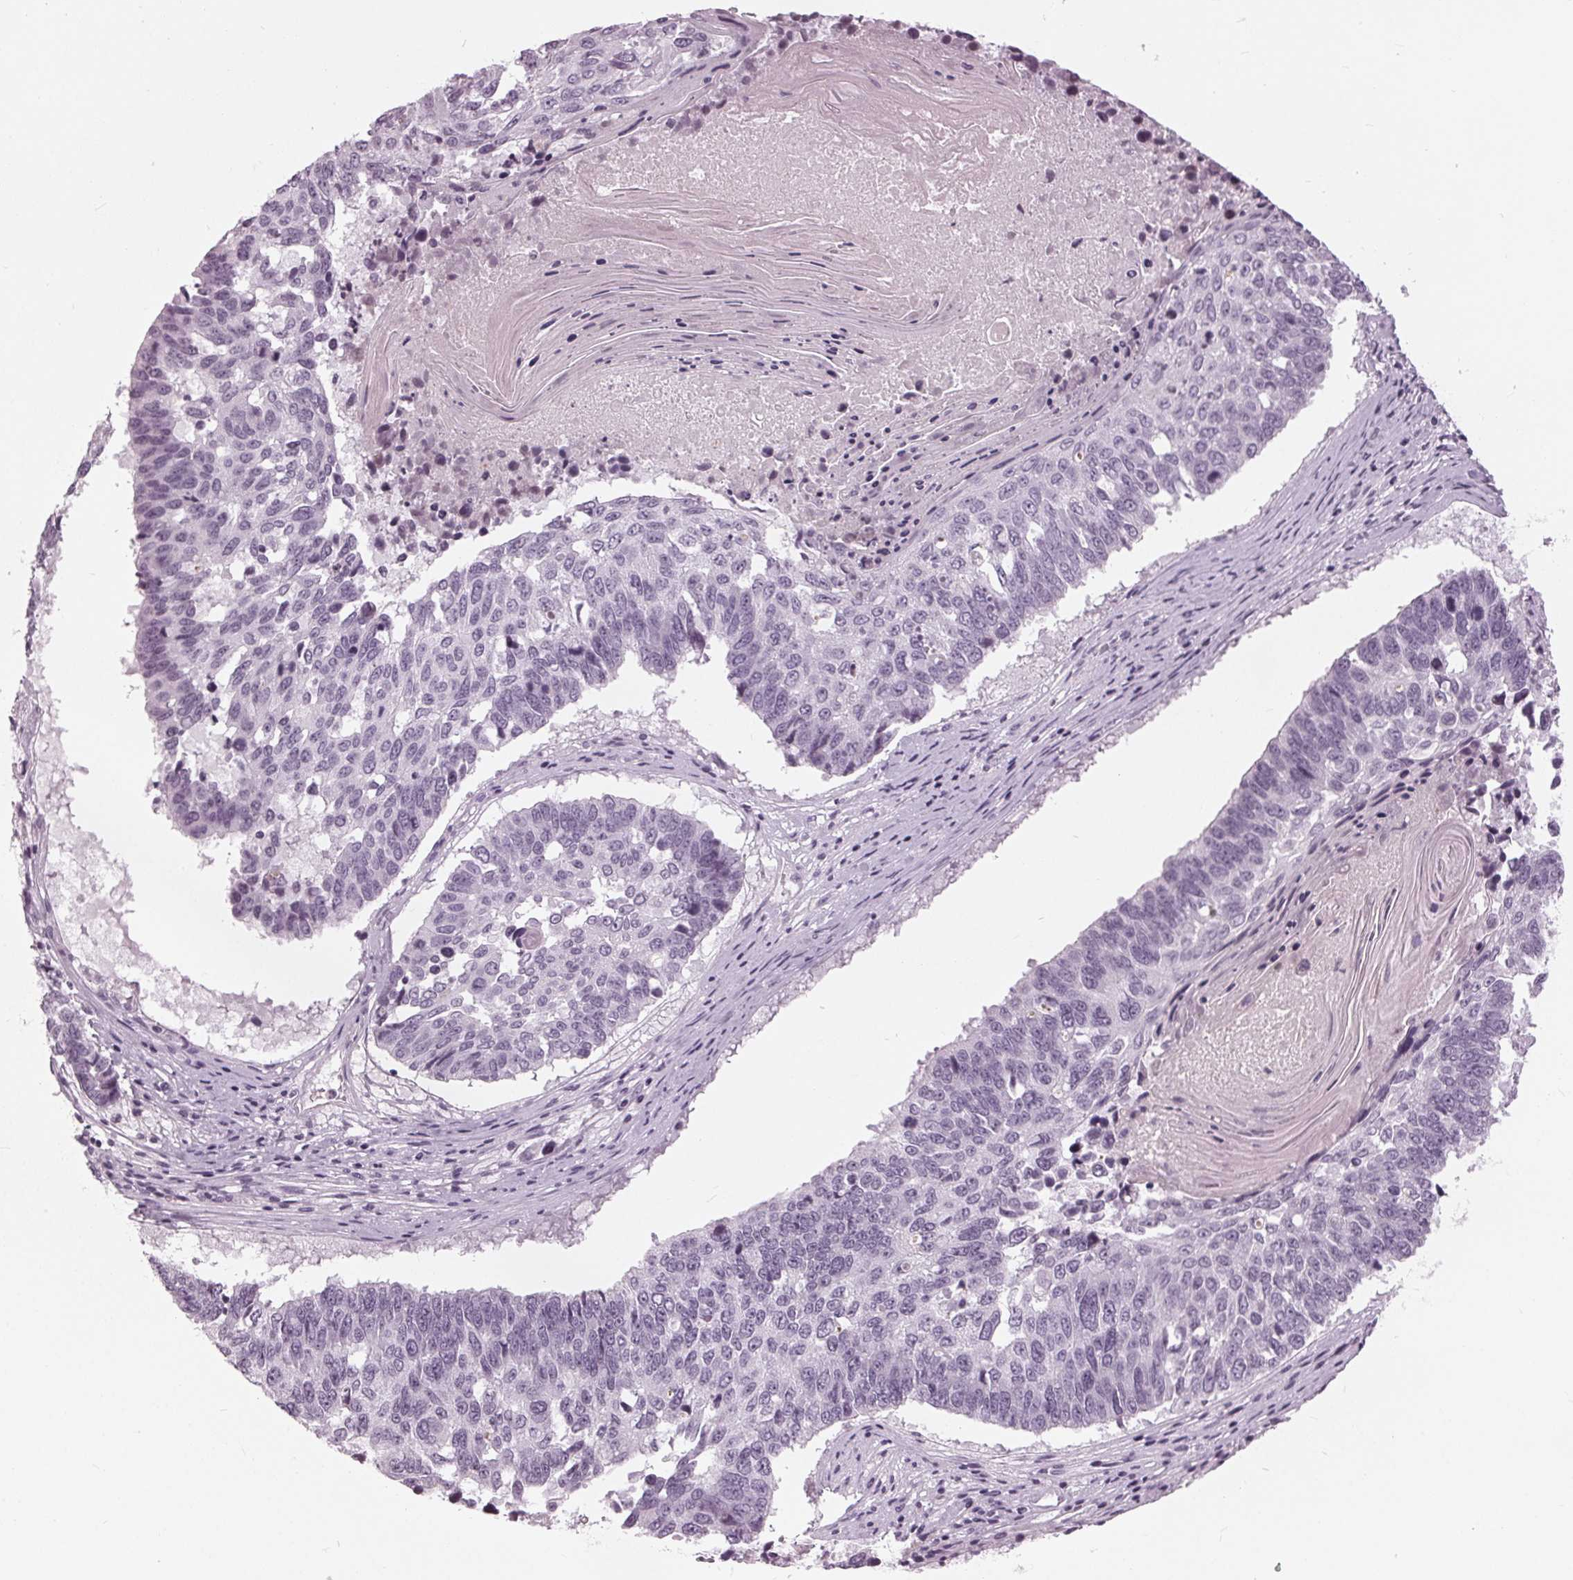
{"staining": {"intensity": "negative", "quantity": "none", "location": "none"}, "tissue": "lung cancer", "cell_type": "Tumor cells", "image_type": "cancer", "snomed": [{"axis": "morphology", "description": "Squamous cell carcinoma, NOS"}, {"axis": "topography", "description": "Lung"}], "caption": "An image of human lung cancer is negative for staining in tumor cells.", "gene": "SLC9A4", "patient": {"sex": "male", "age": 73}}